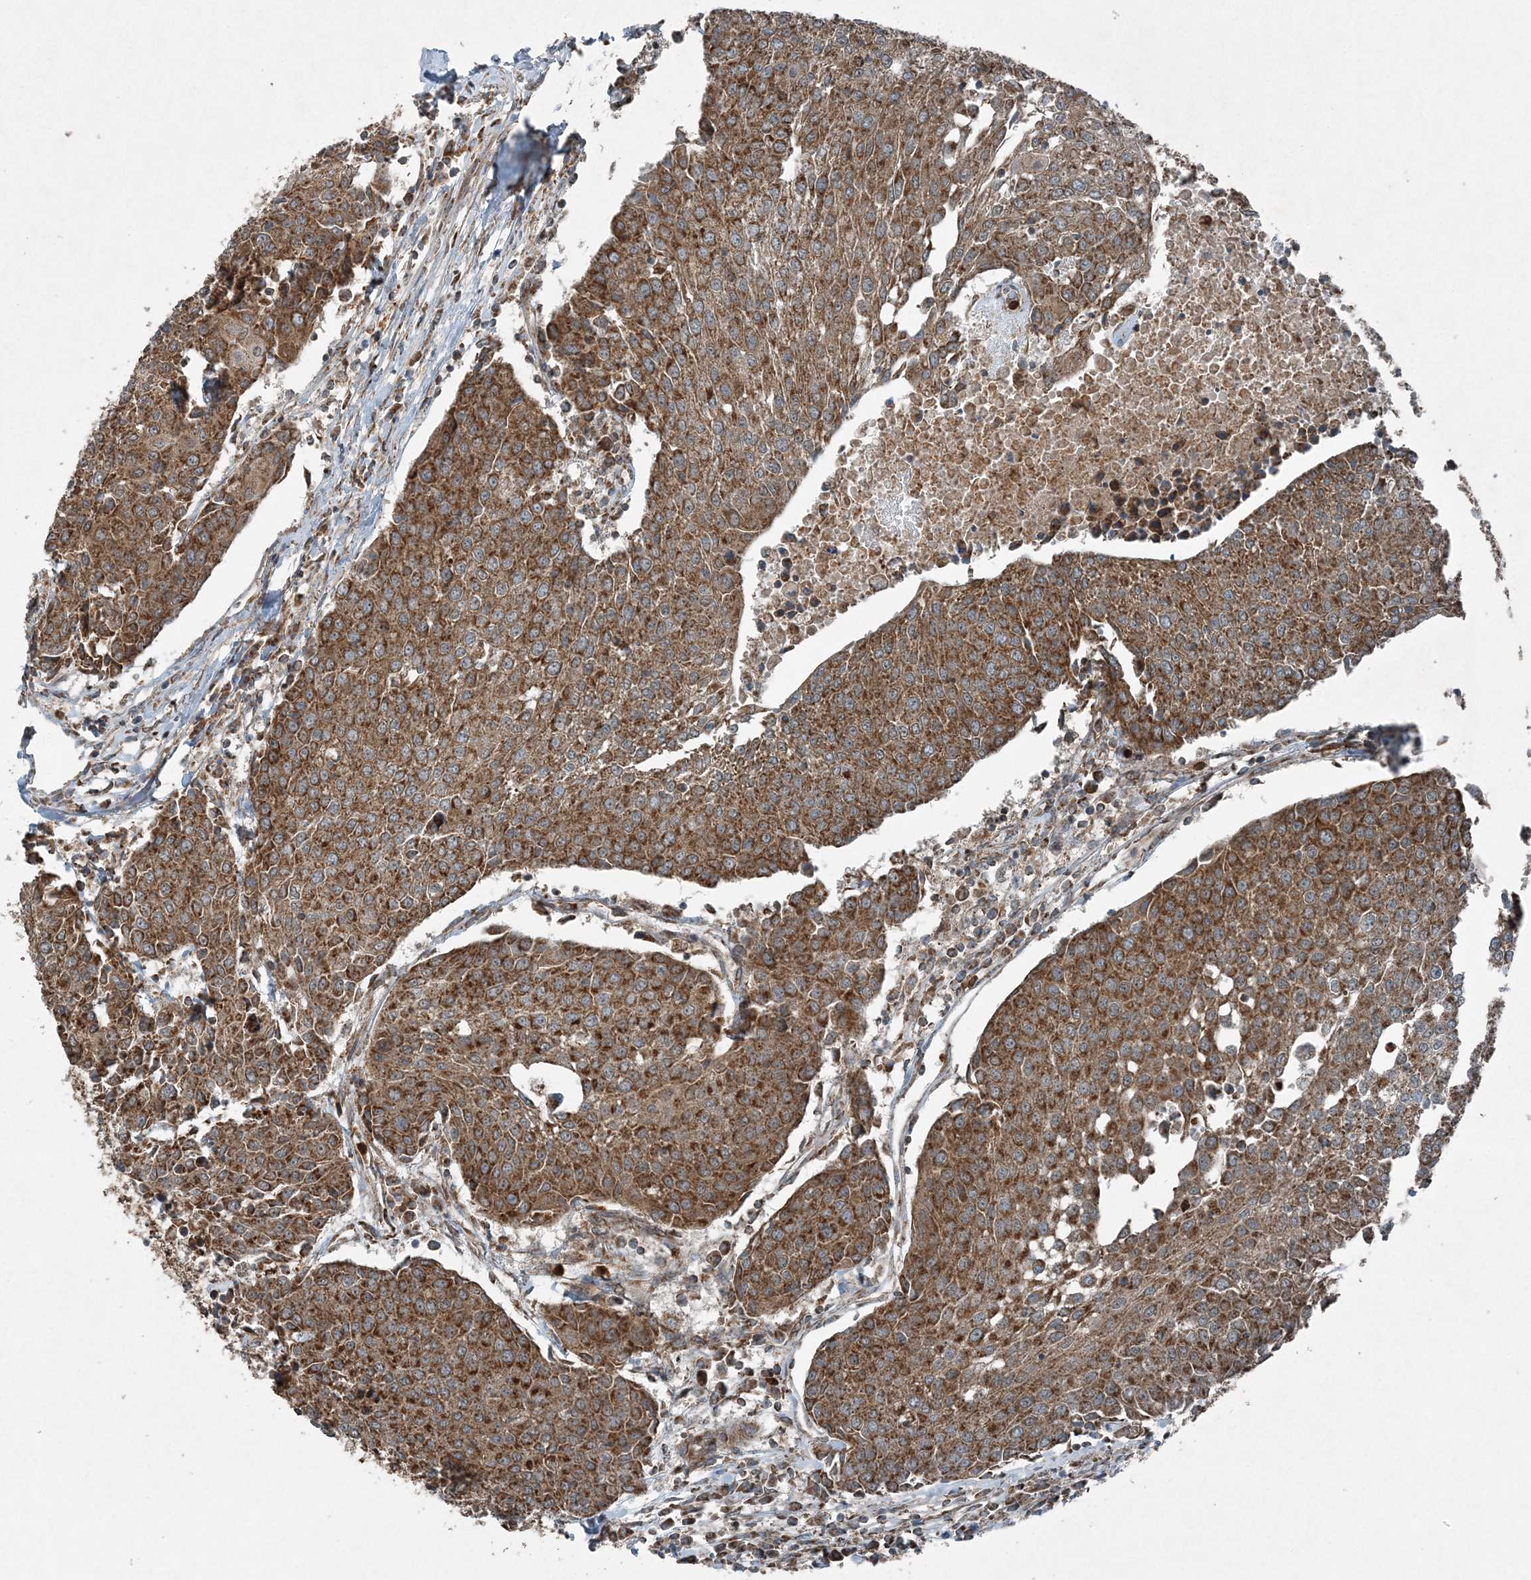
{"staining": {"intensity": "strong", "quantity": ">75%", "location": "cytoplasmic/membranous"}, "tissue": "urothelial cancer", "cell_type": "Tumor cells", "image_type": "cancer", "snomed": [{"axis": "morphology", "description": "Urothelial carcinoma, High grade"}, {"axis": "topography", "description": "Urinary bladder"}], "caption": "The micrograph displays a brown stain indicating the presence of a protein in the cytoplasmic/membranous of tumor cells in high-grade urothelial carcinoma. (Stains: DAB in brown, nuclei in blue, Microscopy: brightfield microscopy at high magnification).", "gene": "COPS7B", "patient": {"sex": "female", "age": 85}}